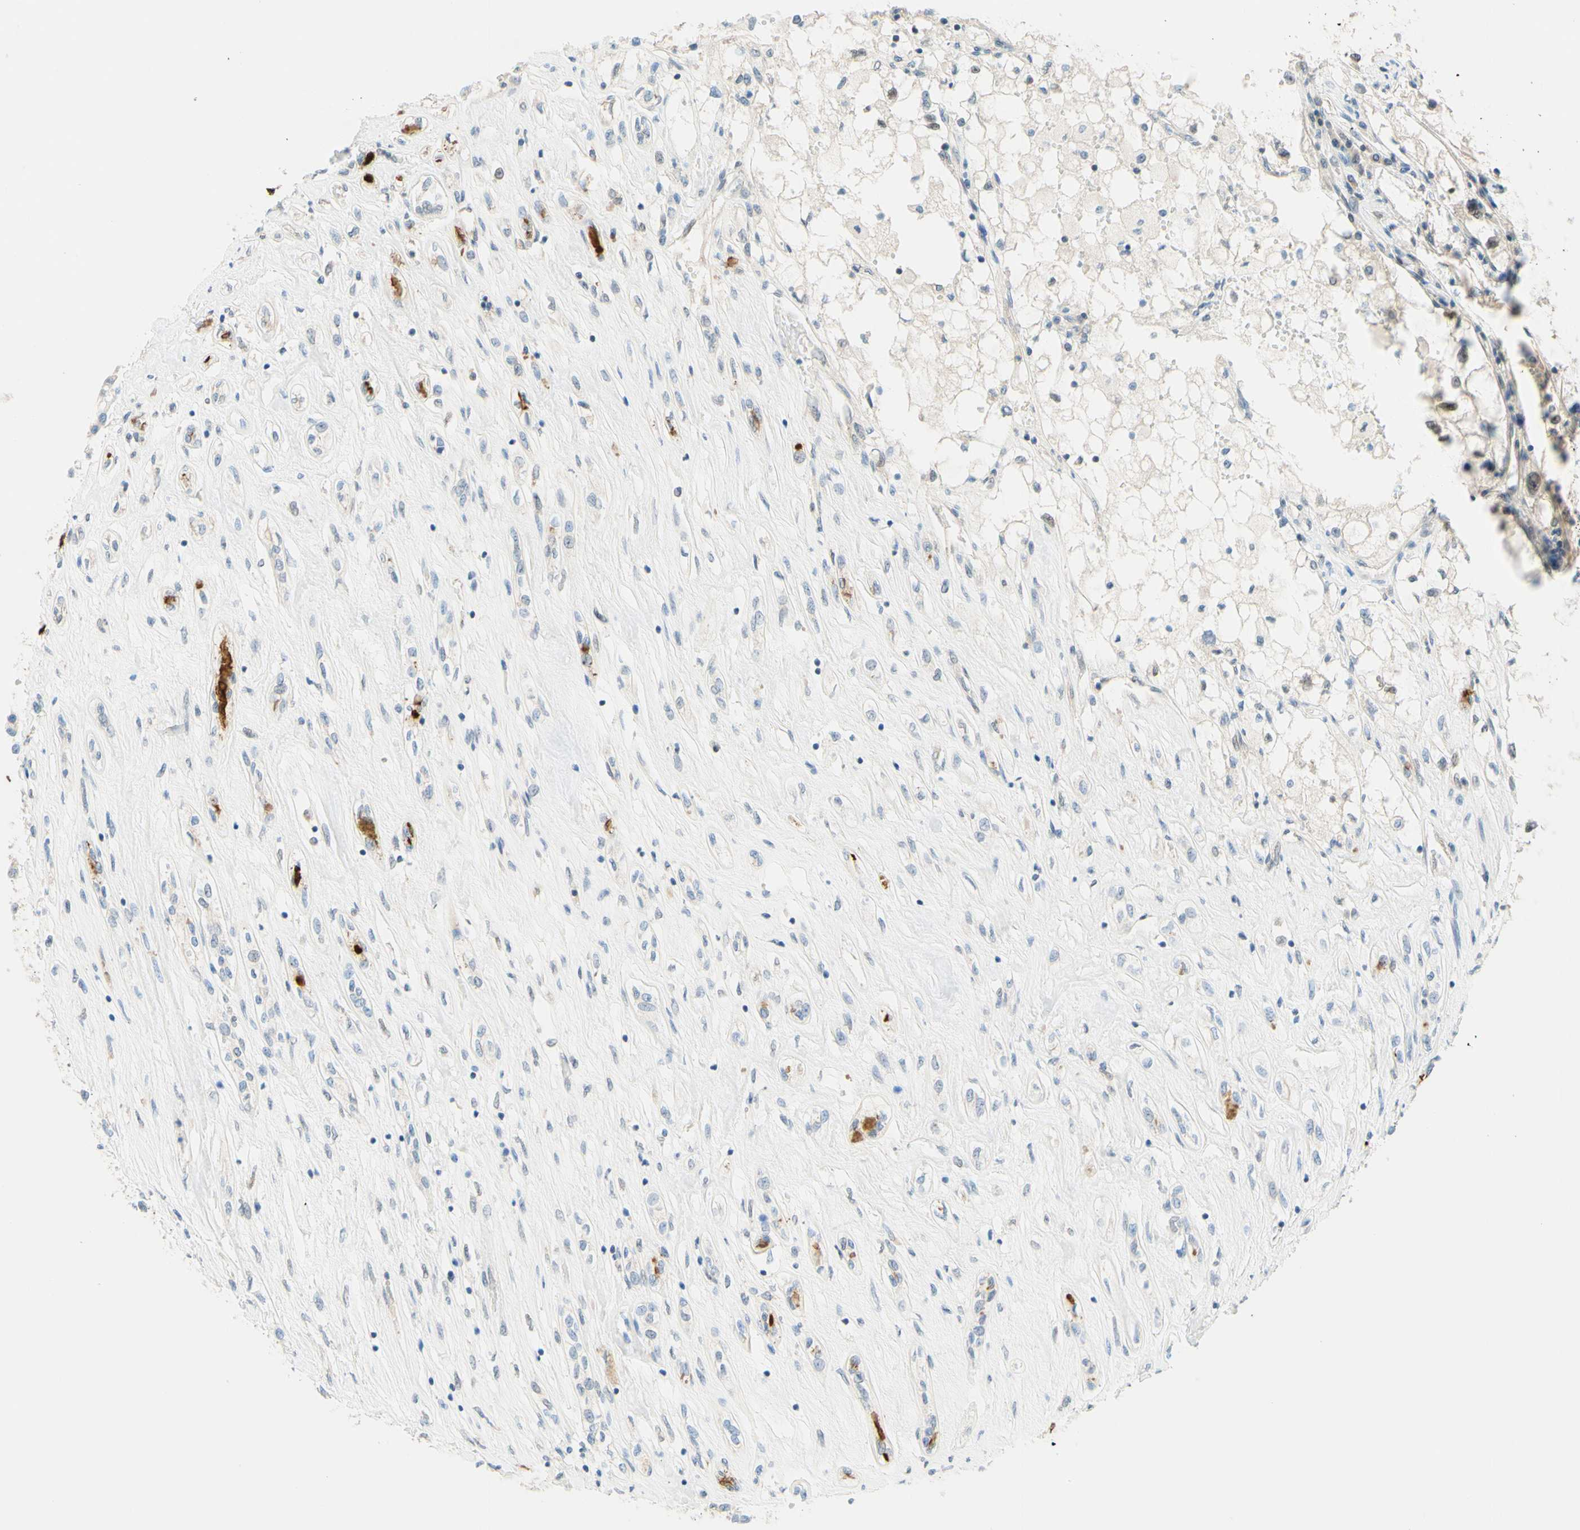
{"staining": {"intensity": "negative", "quantity": "none", "location": "none"}, "tissue": "renal cancer", "cell_type": "Tumor cells", "image_type": "cancer", "snomed": [{"axis": "morphology", "description": "Adenocarcinoma, NOS"}, {"axis": "topography", "description": "Kidney"}], "caption": "This is an IHC micrograph of renal cancer (adenocarcinoma). There is no staining in tumor cells.", "gene": "C2CD2L", "patient": {"sex": "female", "age": 70}}